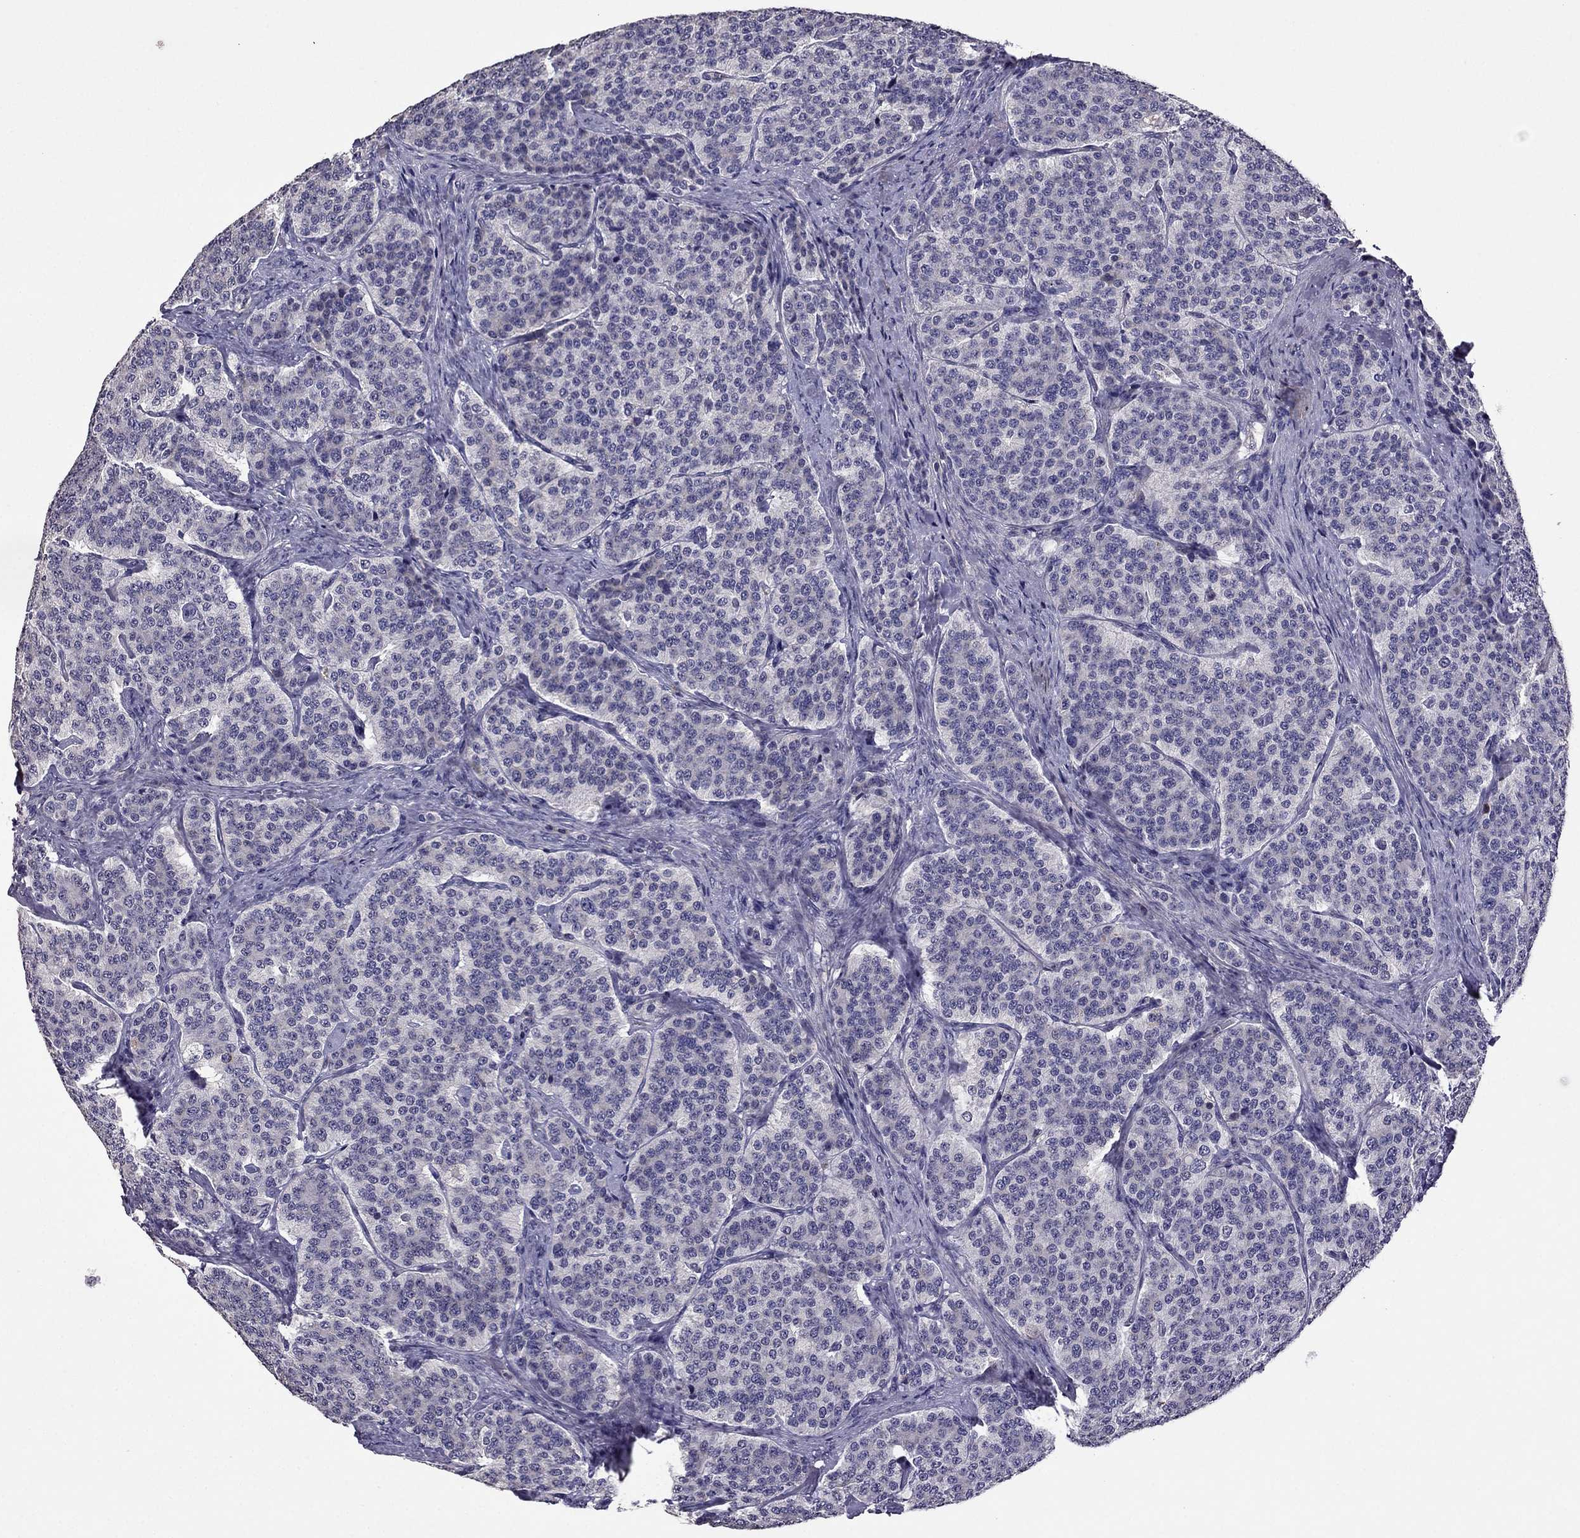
{"staining": {"intensity": "negative", "quantity": "none", "location": "none"}, "tissue": "carcinoid", "cell_type": "Tumor cells", "image_type": "cancer", "snomed": [{"axis": "morphology", "description": "Carcinoid, malignant, NOS"}, {"axis": "topography", "description": "Small intestine"}], "caption": "This is an IHC micrograph of human malignant carcinoid. There is no staining in tumor cells.", "gene": "CDH9", "patient": {"sex": "female", "age": 58}}